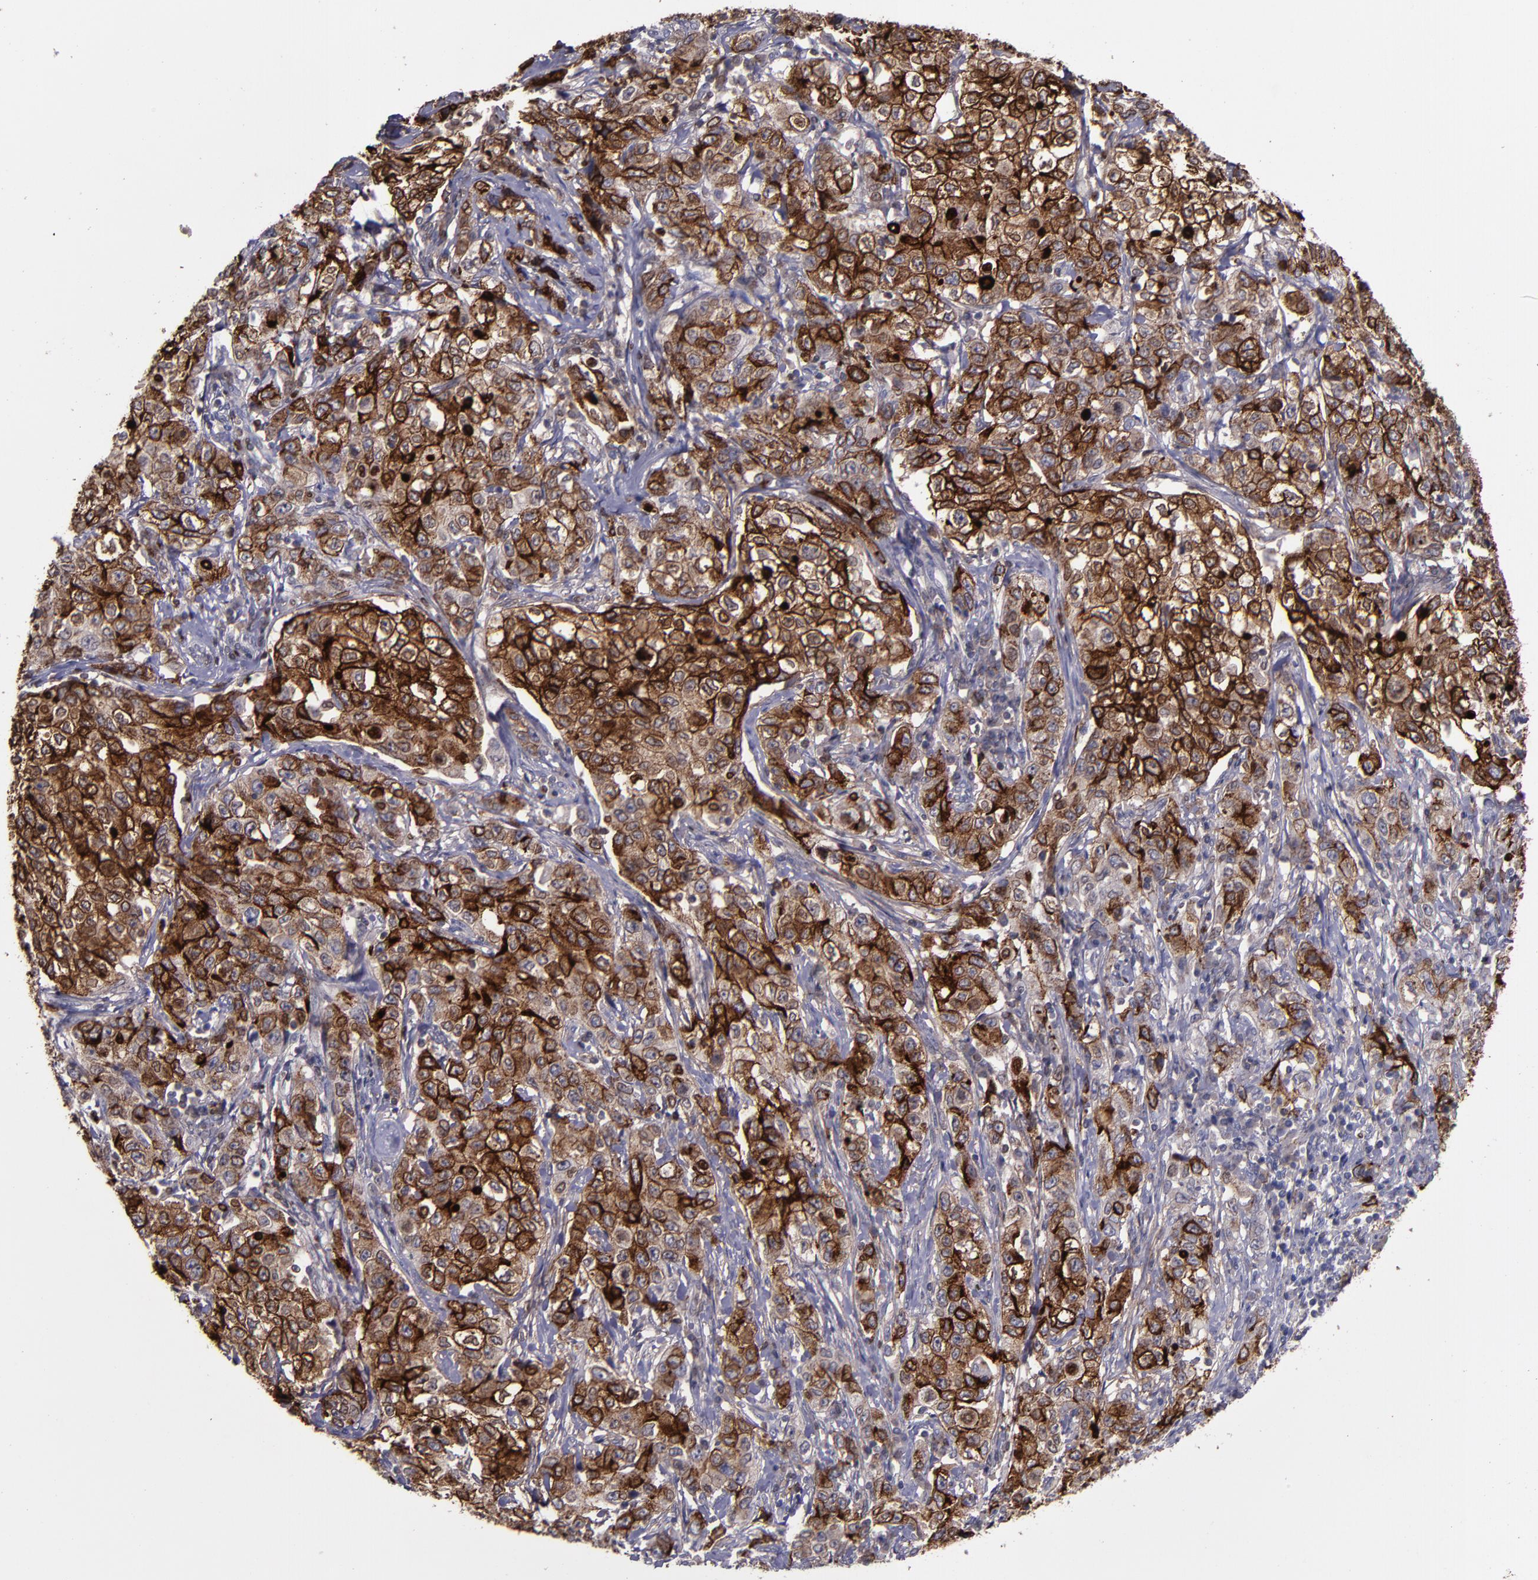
{"staining": {"intensity": "strong", "quantity": ">75%", "location": "cytoplasmic/membranous"}, "tissue": "stomach cancer", "cell_type": "Tumor cells", "image_type": "cancer", "snomed": [{"axis": "morphology", "description": "Adenocarcinoma, NOS"}, {"axis": "topography", "description": "Stomach"}], "caption": "The image shows immunohistochemical staining of stomach cancer. There is strong cytoplasmic/membranous positivity is identified in approximately >75% of tumor cells. The staining was performed using DAB (3,3'-diaminobenzidine), with brown indicating positive protein expression. Nuclei are stained blue with hematoxylin.", "gene": "MFGE8", "patient": {"sex": "male", "age": 48}}